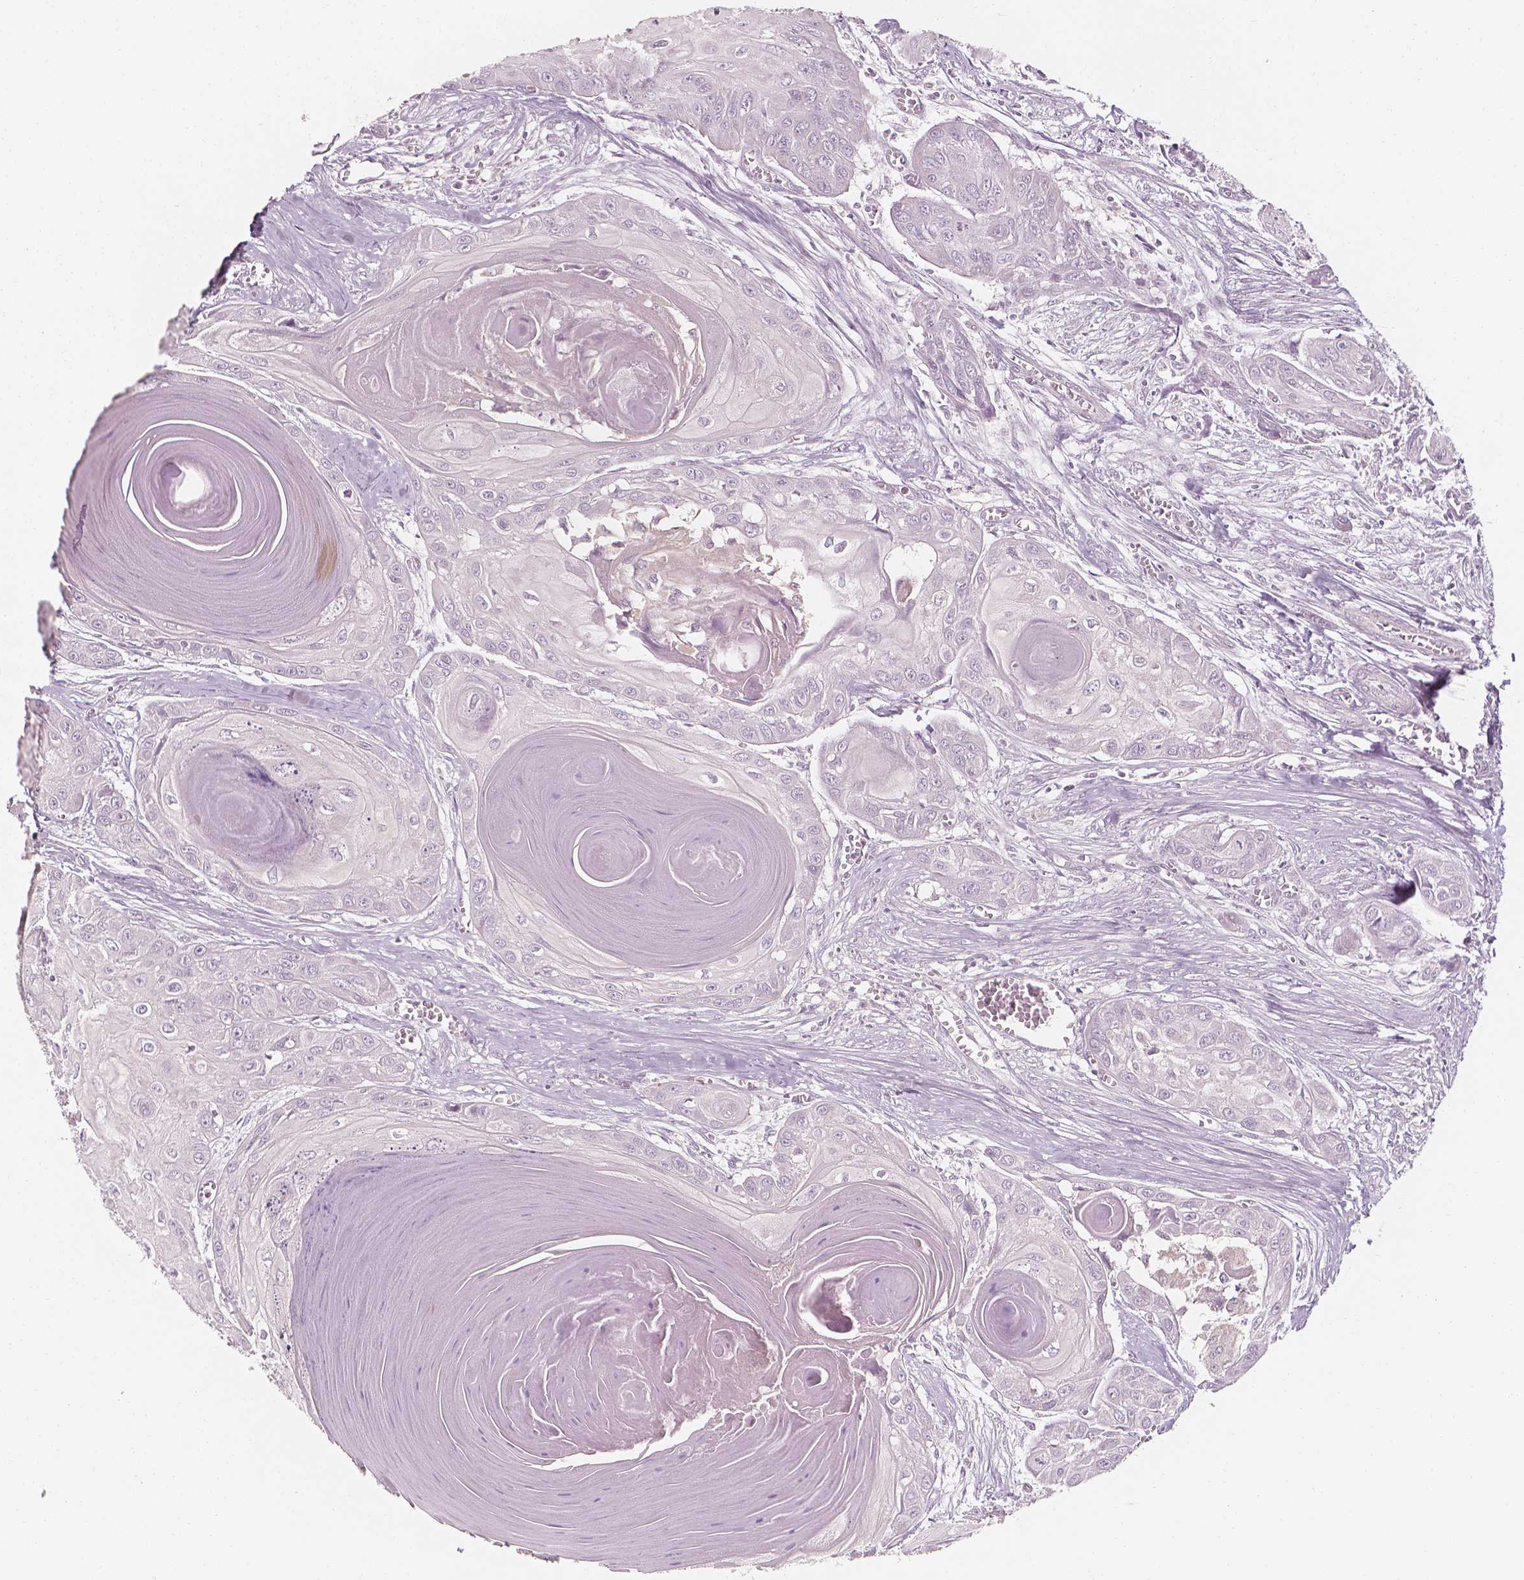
{"staining": {"intensity": "negative", "quantity": "none", "location": "none"}, "tissue": "head and neck cancer", "cell_type": "Tumor cells", "image_type": "cancer", "snomed": [{"axis": "morphology", "description": "Squamous cell carcinoma, NOS"}, {"axis": "topography", "description": "Oral tissue"}, {"axis": "topography", "description": "Head-Neck"}], "caption": "A micrograph of human squamous cell carcinoma (head and neck) is negative for staining in tumor cells.", "gene": "SHPK", "patient": {"sex": "male", "age": 71}}